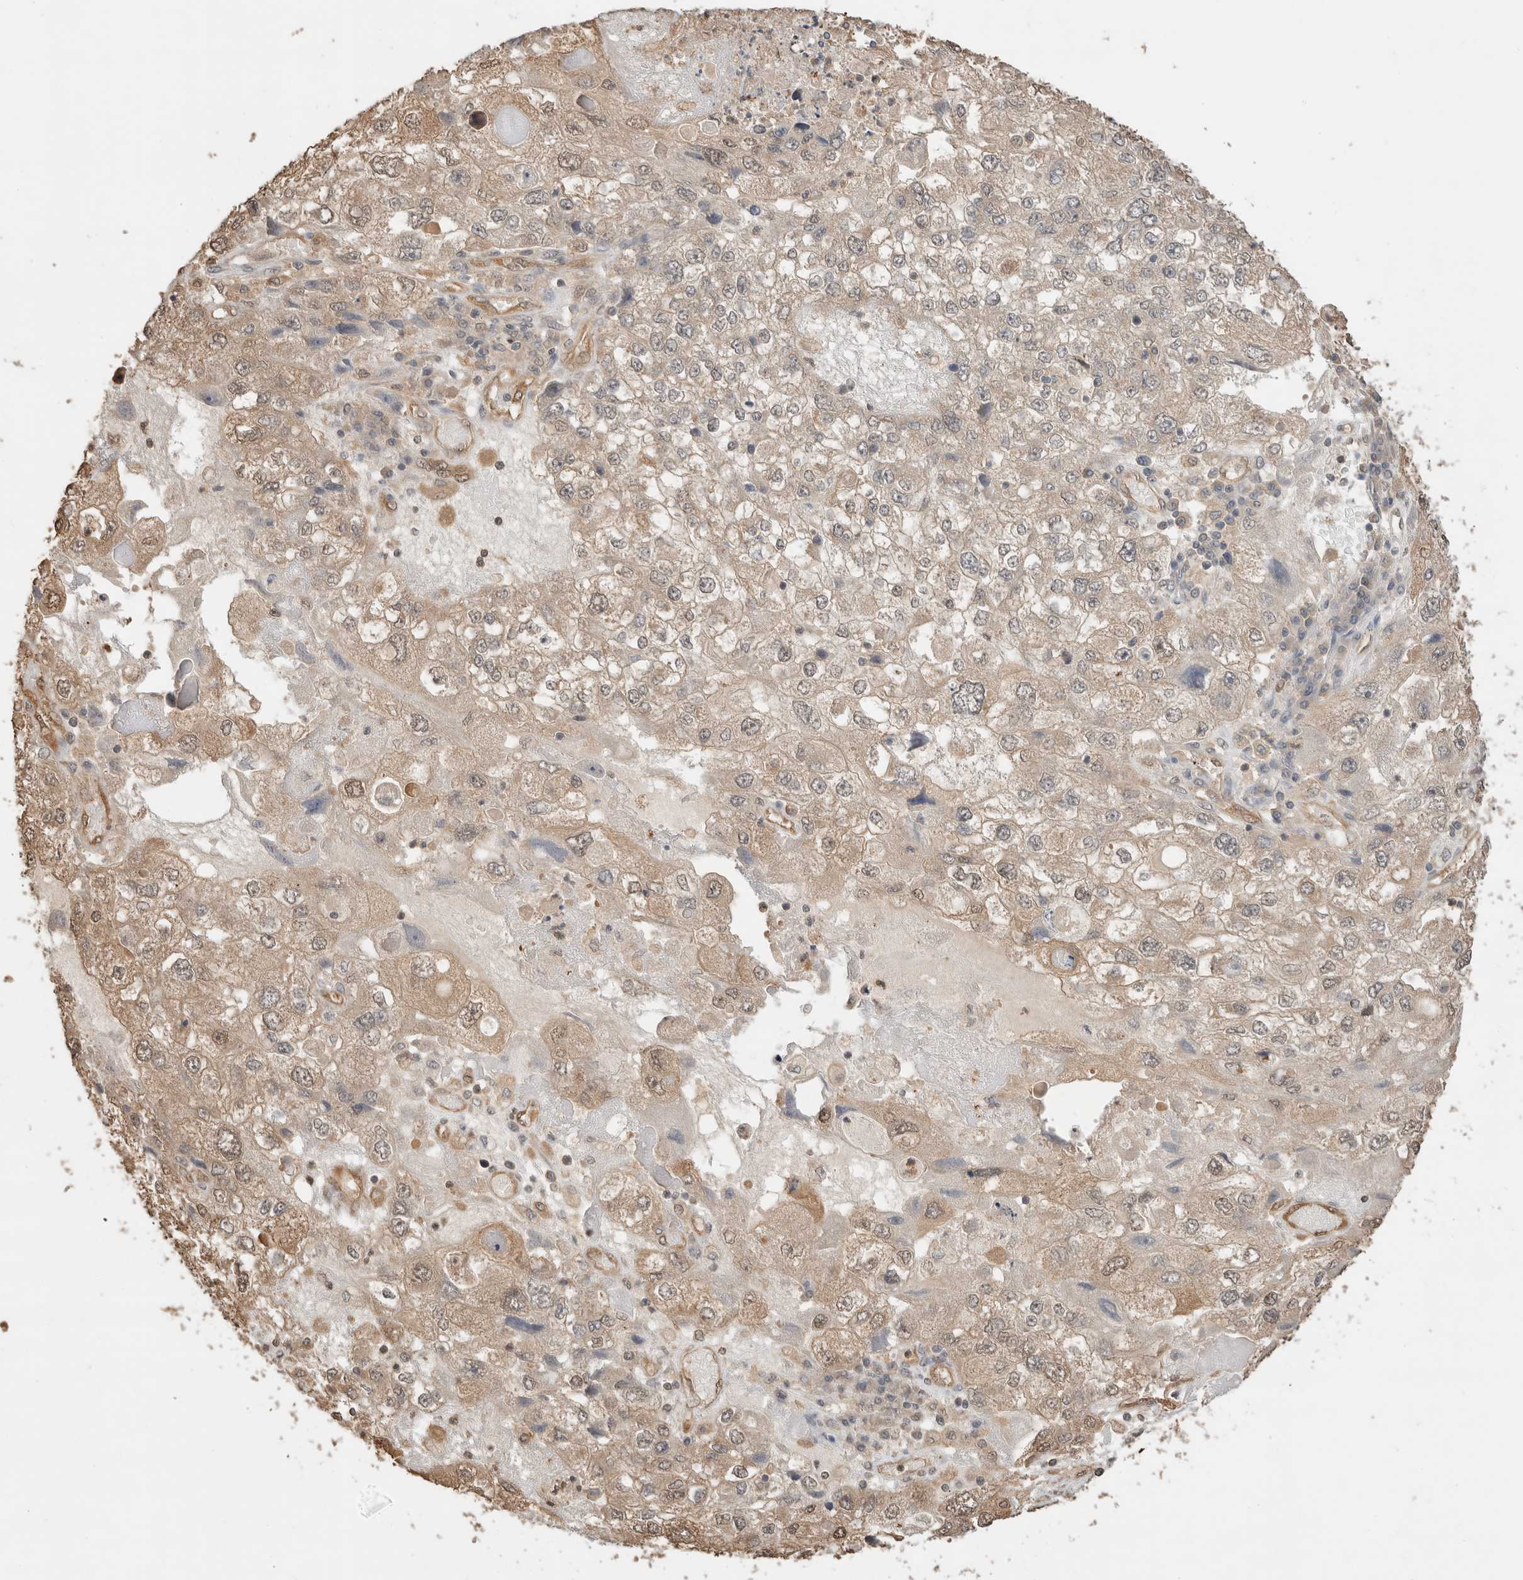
{"staining": {"intensity": "weak", "quantity": "25%-75%", "location": "cytoplasmic/membranous,nuclear"}, "tissue": "endometrial cancer", "cell_type": "Tumor cells", "image_type": "cancer", "snomed": [{"axis": "morphology", "description": "Adenocarcinoma, NOS"}, {"axis": "topography", "description": "Endometrium"}], "caption": "Immunohistochemical staining of endometrial cancer shows low levels of weak cytoplasmic/membranous and nuclear protein expression in approximately 25%-75% of tumor cells. Immunohistochemistry (ihc) stains the protein in brown and the nuclei are stained blue.", "gene": "YWHAH", "patient": {"sex": "female", "age": 49}}